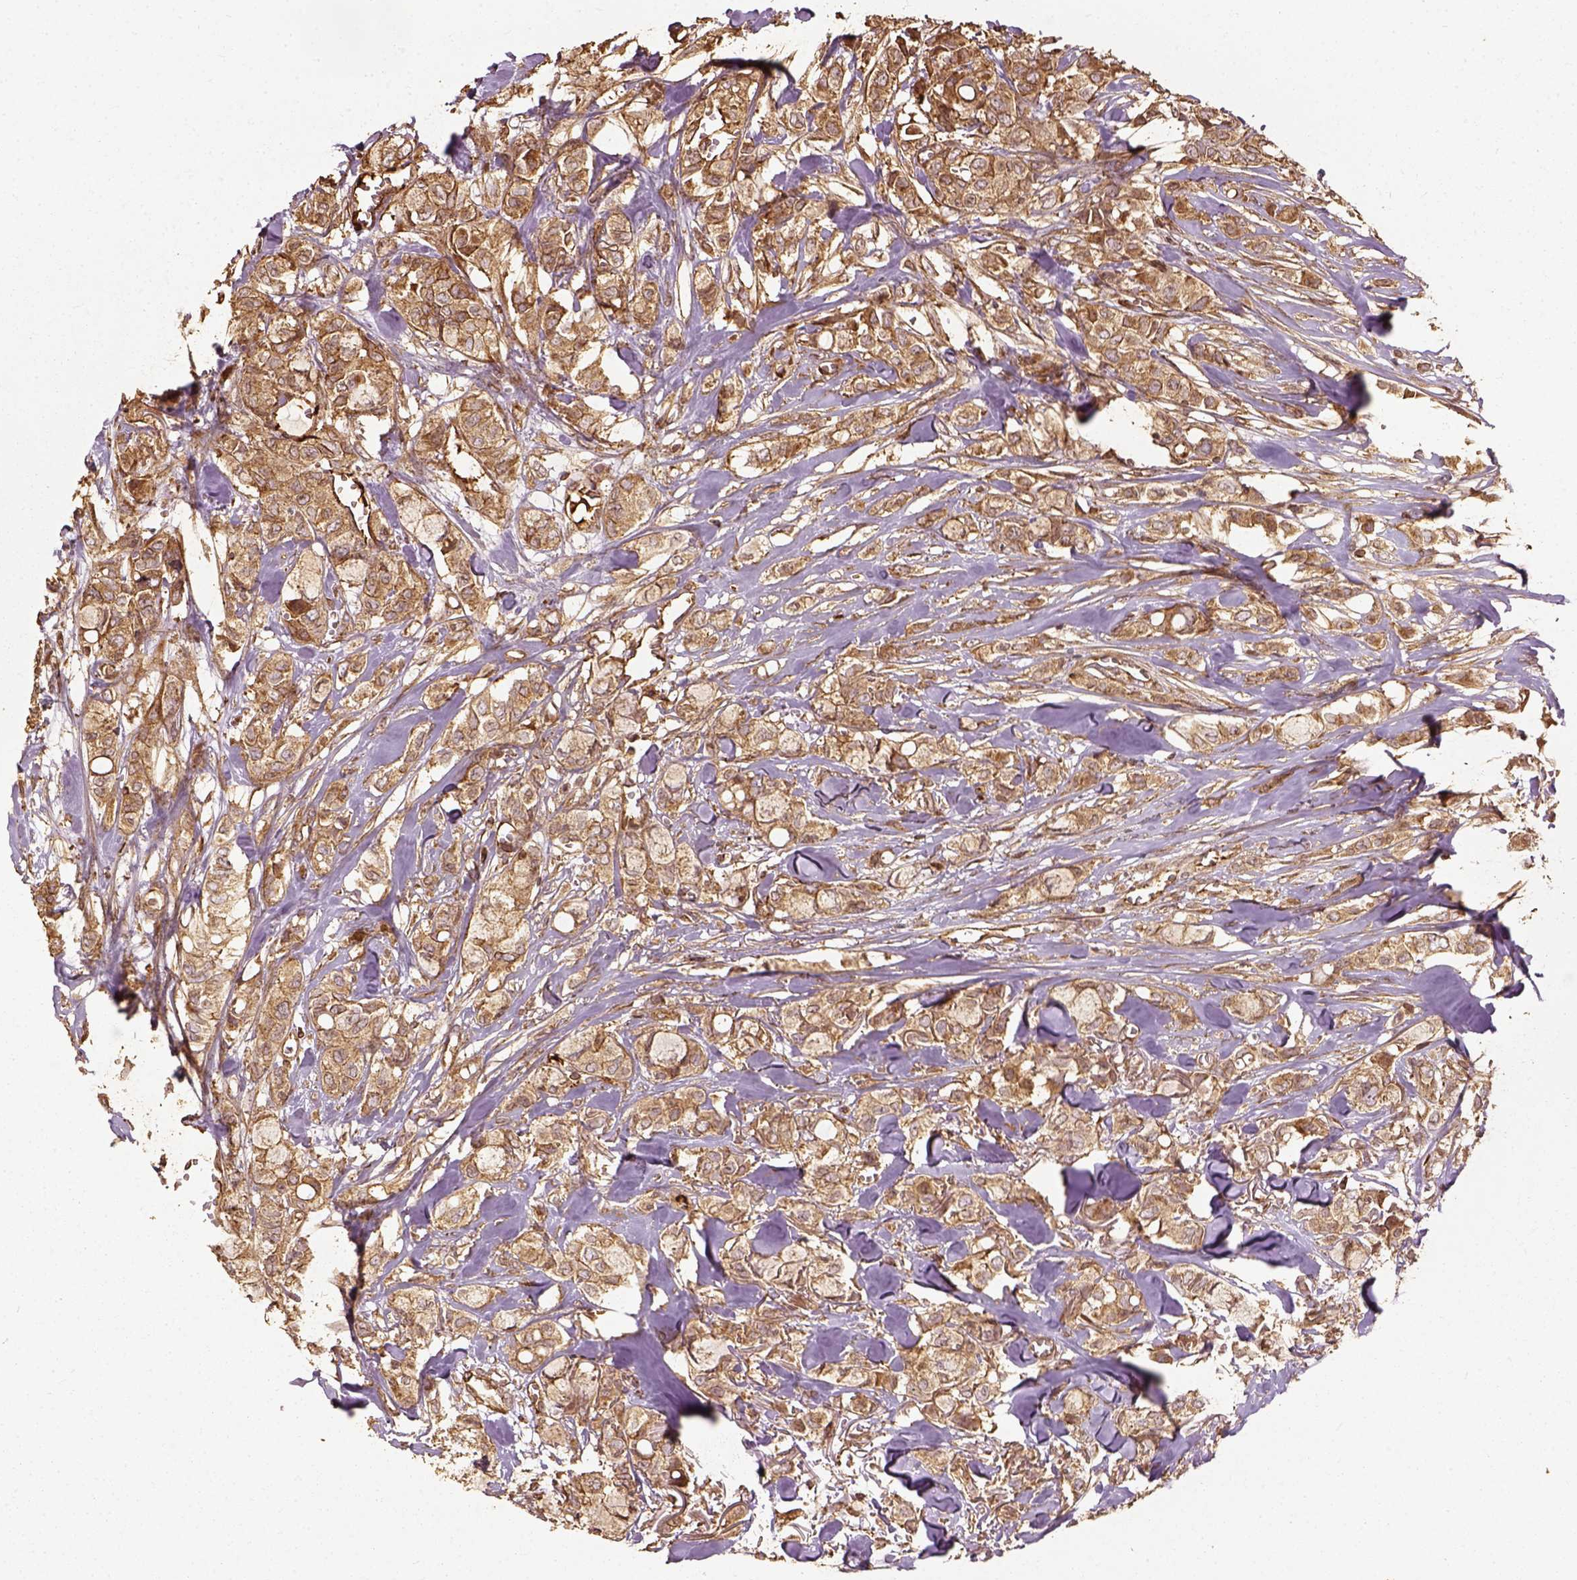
{"staining": {"intensity": "moderate", "quantity": ">75%", "location": "cytoplasmic/membranous"}, "tissue": "breast cancer", "cell_type": "Tumor cells", "image_type": "cancer", "snomed": [{"axis": "morphology", "description": "Duct carcinoma"}, {"axis": "topography", "description": "Breast"}], "caption": "Moderate cytoplasmic/membranous positivity is appreciated in approximately >75% of tumor cells in breast cancer.", "gene": "VEGFA", "patient": {"sex": "female", "age": 85}}